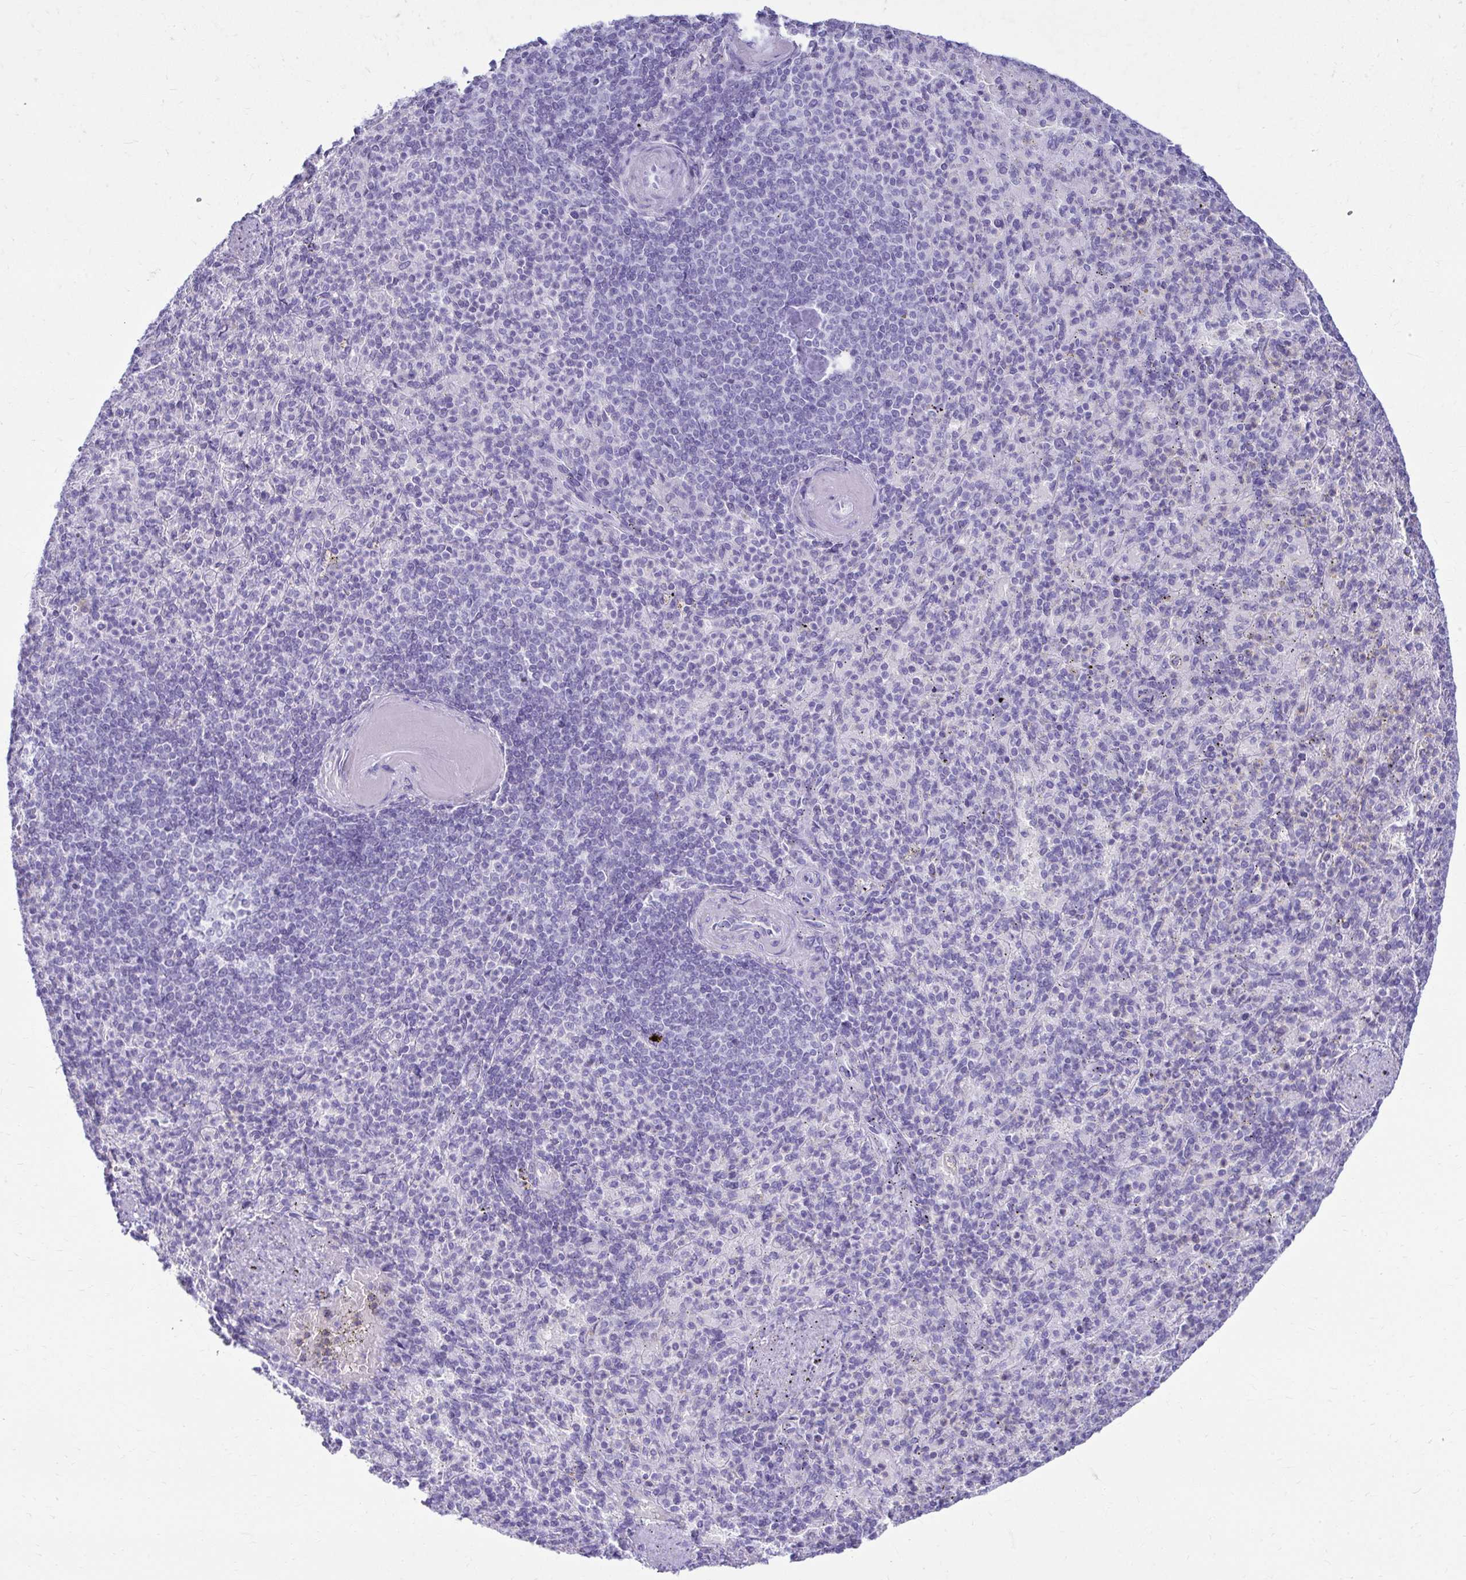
{"staining": {"intensity": "negative", "quantity": "none", "location": "none"}, "tissue": "spleen", "cell_type": "Cells in red pulp", "image_type": "normal", "snomed": [{"axis": "morphology", "description": "Normal tissue, NOS"}, {"axis": "topography", "description": "Spleen"}], "caption": "A high-resolution micrograph shows IHC staining of benign spleen, which shows no significant expression in cells in red pulp. The staining is performed using DAB (3,3'-diaminobenzidine) brown chromogen with nuclei counter-stained in using hematoxylin.", "gene": "ATP4B", "patient": {"sex": "female", "age": 74}}